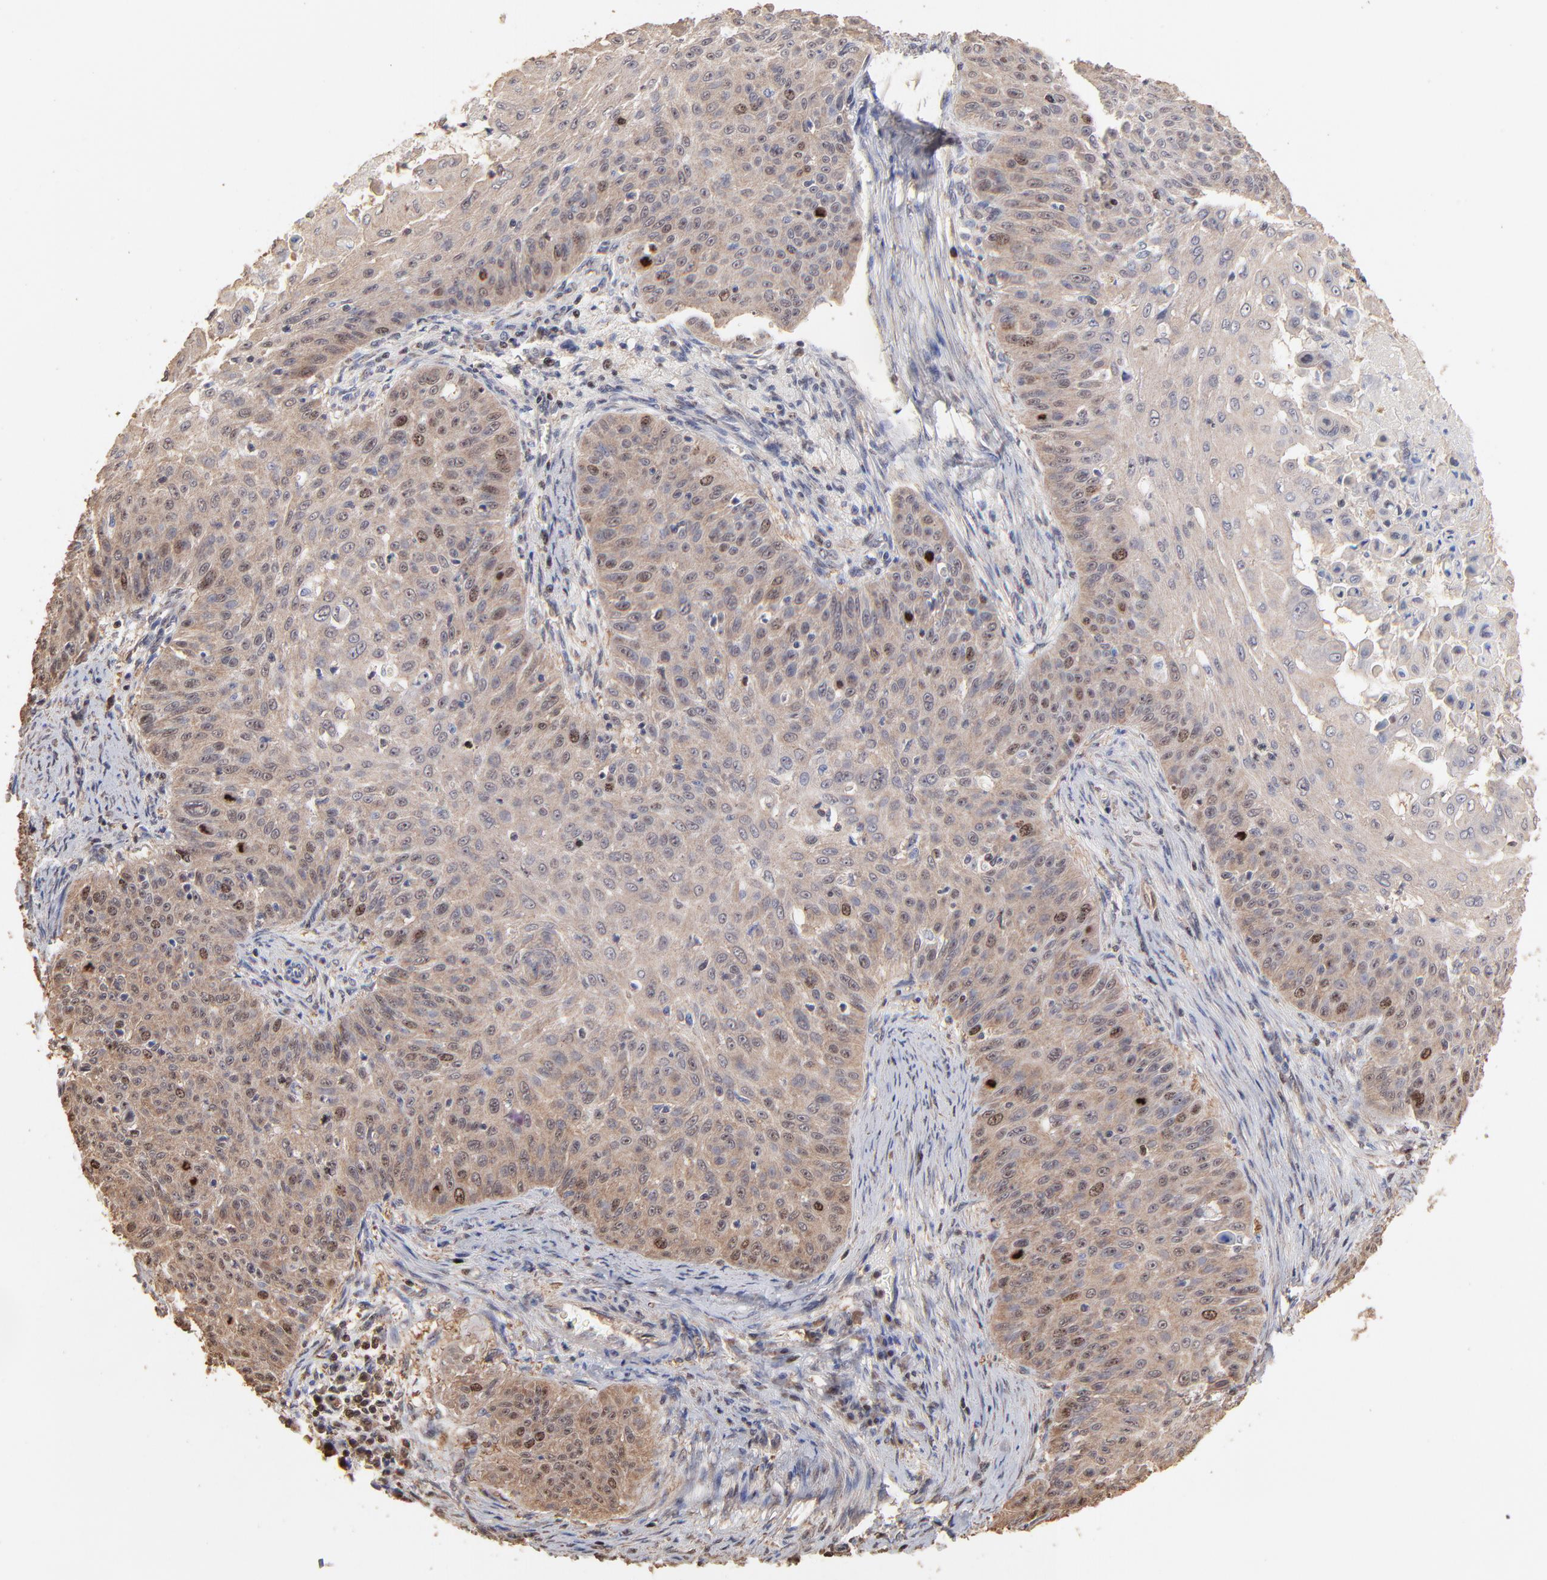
{"staining": {"intensity": "moderate", "quantity": "<25%", "location": "cytoplasmic/membranous,nuclear"}, "tissue": "skin cancer", "cell_type": "Tumor cells", "image_type": "cancer", "snomed": [{"axis": "morphology", "description": "Squamous cell carcinoma, NOS"}, {"axis": "topography", "description": "Skin"}], "caption": "This photomicrograph reveals immunohistochemistry (IHC) staining of human skin cancer (squamous cell carcinoma), with low moderate cytoplasmic/membranous and nuclear staining in approximately <25% of tumor cells.", "gene": "BIRC5", "patient": {"sex": "male", "age": 82}}